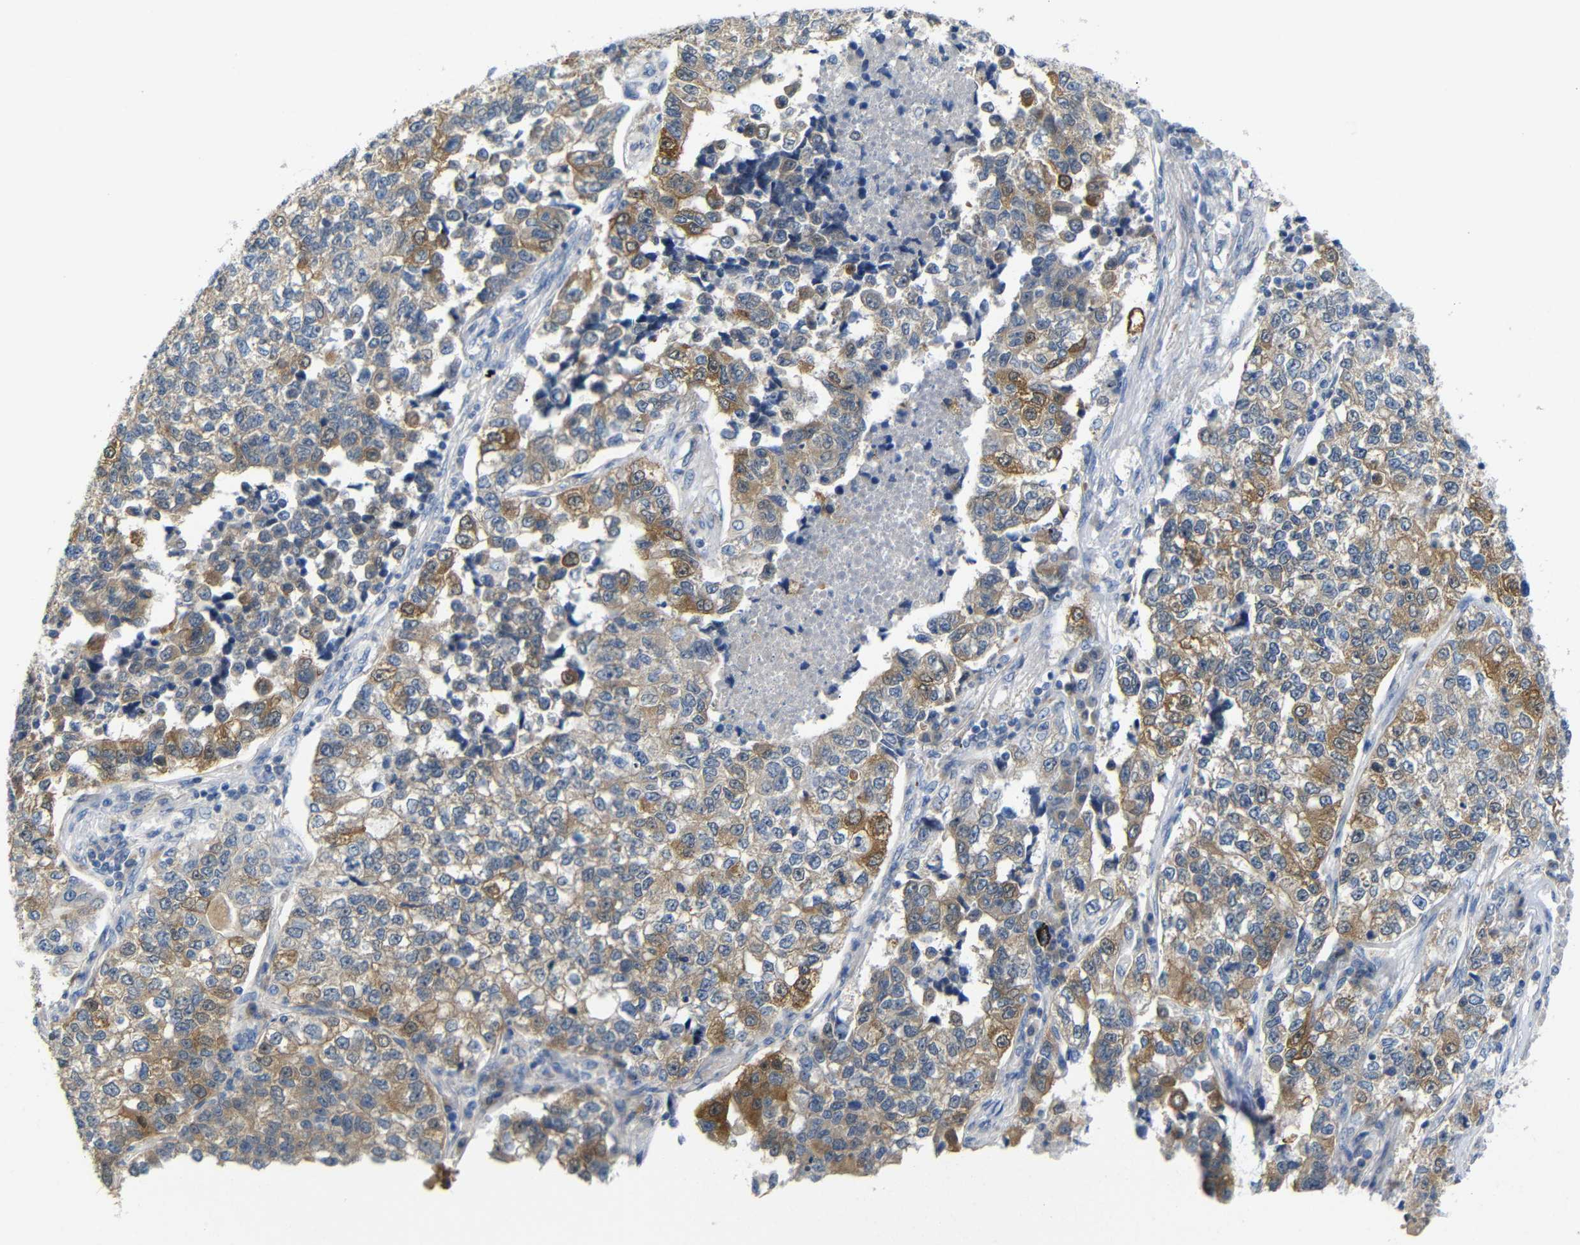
{"staining": {"intensity": "moderate", "quantity": ">75%", "location": "cytoplasmic/membranous"}, "tissue": "lung cancer", "cell_type": "Tumor cells", "image_type": "cancer", "snomed": [{"axis": "morphology", "description": "Adenocarcinoma, NOS"}, {"axis": "topography", "description": "Lung"}], "caption": "This histopathology image exhibits lung cancer stained with IHC to label a protein in brown. The cytoplasmic/membranous of tumor cells show moderate positivity for the protein. Nuclei are counter-stained blue.", "gene": "TBC1D32", "patient": {"sex": "male", "age": 49}}